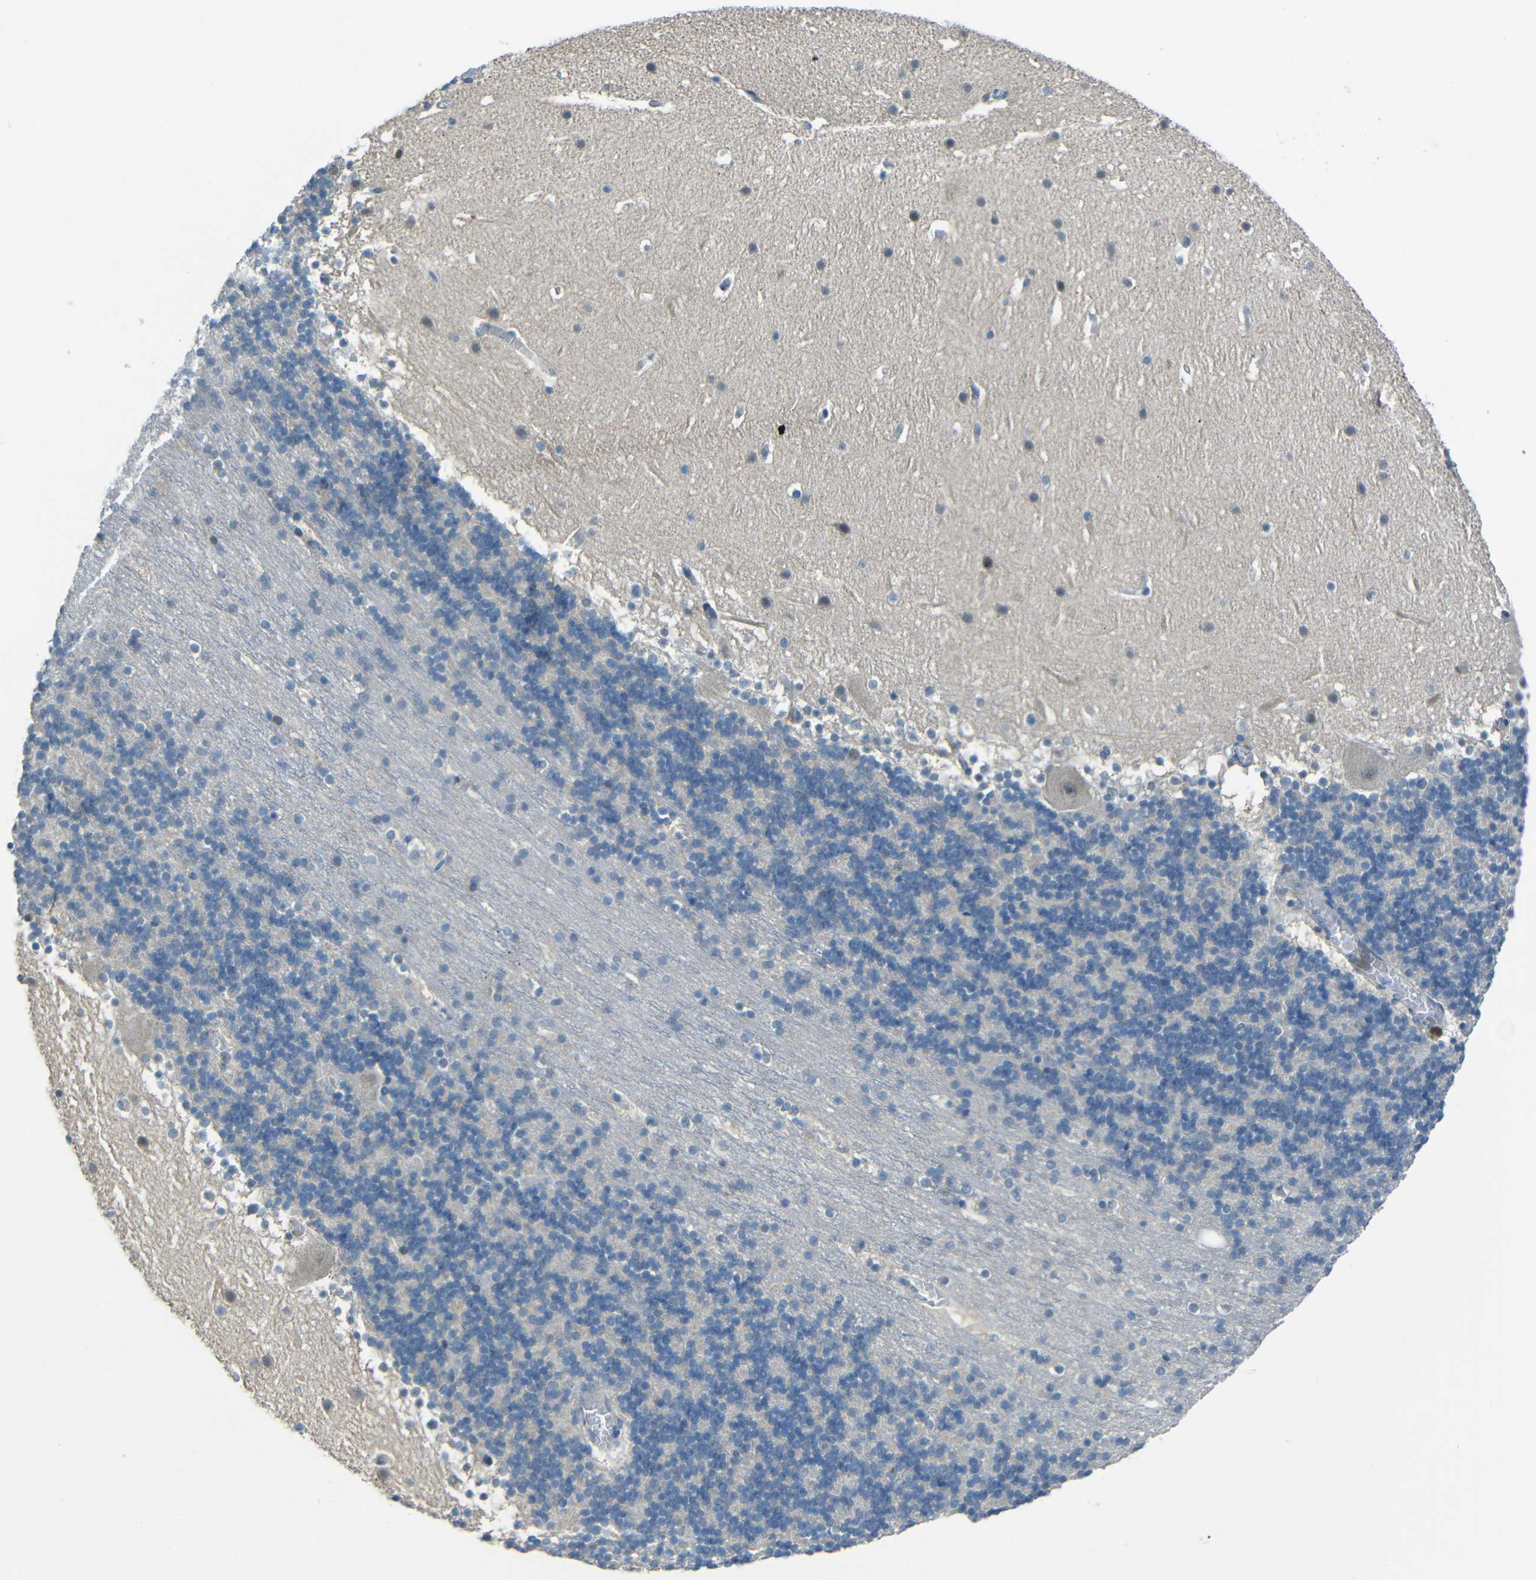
{"staining": {"intensity": "negative", "quantity": "none", "location": "none"}, "tissue": "cerebellum", "cell_type": "Cells in granular layer", "image_type": "normal", "snomed": [{"axis": "morphology", "description": "Normal tissue, NOS"}, {"axis": "topography", "description": "Cerebellum"}], "caption": "Immunohistochemistry (IHC) photomicrograph of unremarkable human cerebellum stained for a protein (brown), which exhibits no positivity in cells in granular layer. Brightfield microscopy of immunohistochemistry stained with DAB (brown) and hematoxylin (blue), captured at high magnification.", "gene": "ANKRD22", "patient": {"sex": "male", "age": 45}}